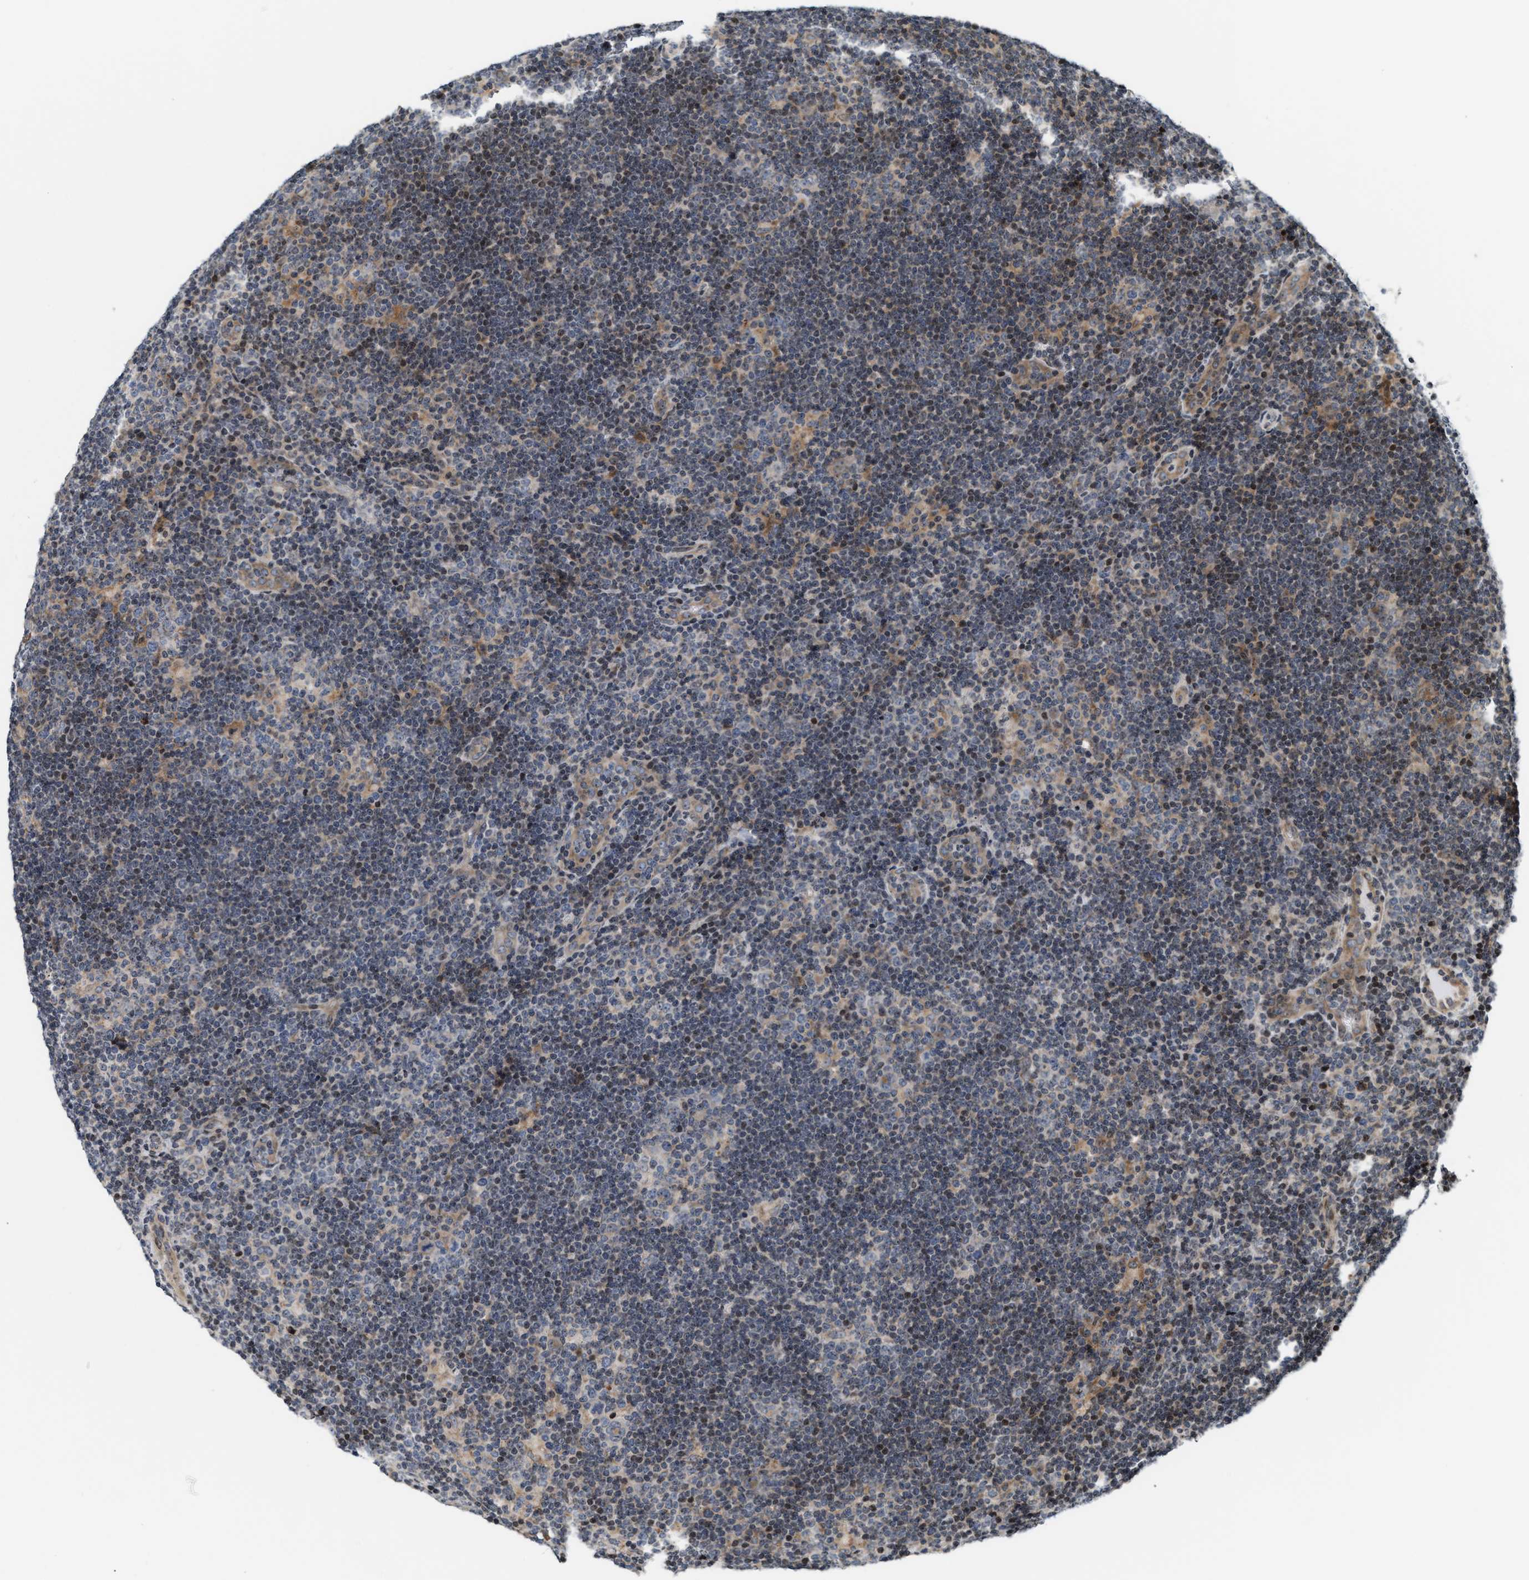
{"staining": {"intensity": "negative", "quantity": "none", "location": "none"}, "tissue": "lymphoma", "cell_type": "Tumor cells", "image_type": "cancer", "snomed": [{"axis": "morphology", "description": "Hodgkin's disease, NOS"}, {"axis": "topography", "description": "Lymph node"}], "caption": "This is an immunohistochemistry (IHC) photomicrograph of lymphoma. There is no positivity in tumor cells.", "gene": "PDZD2", "patient": {"sex": "female", "age": 57}}